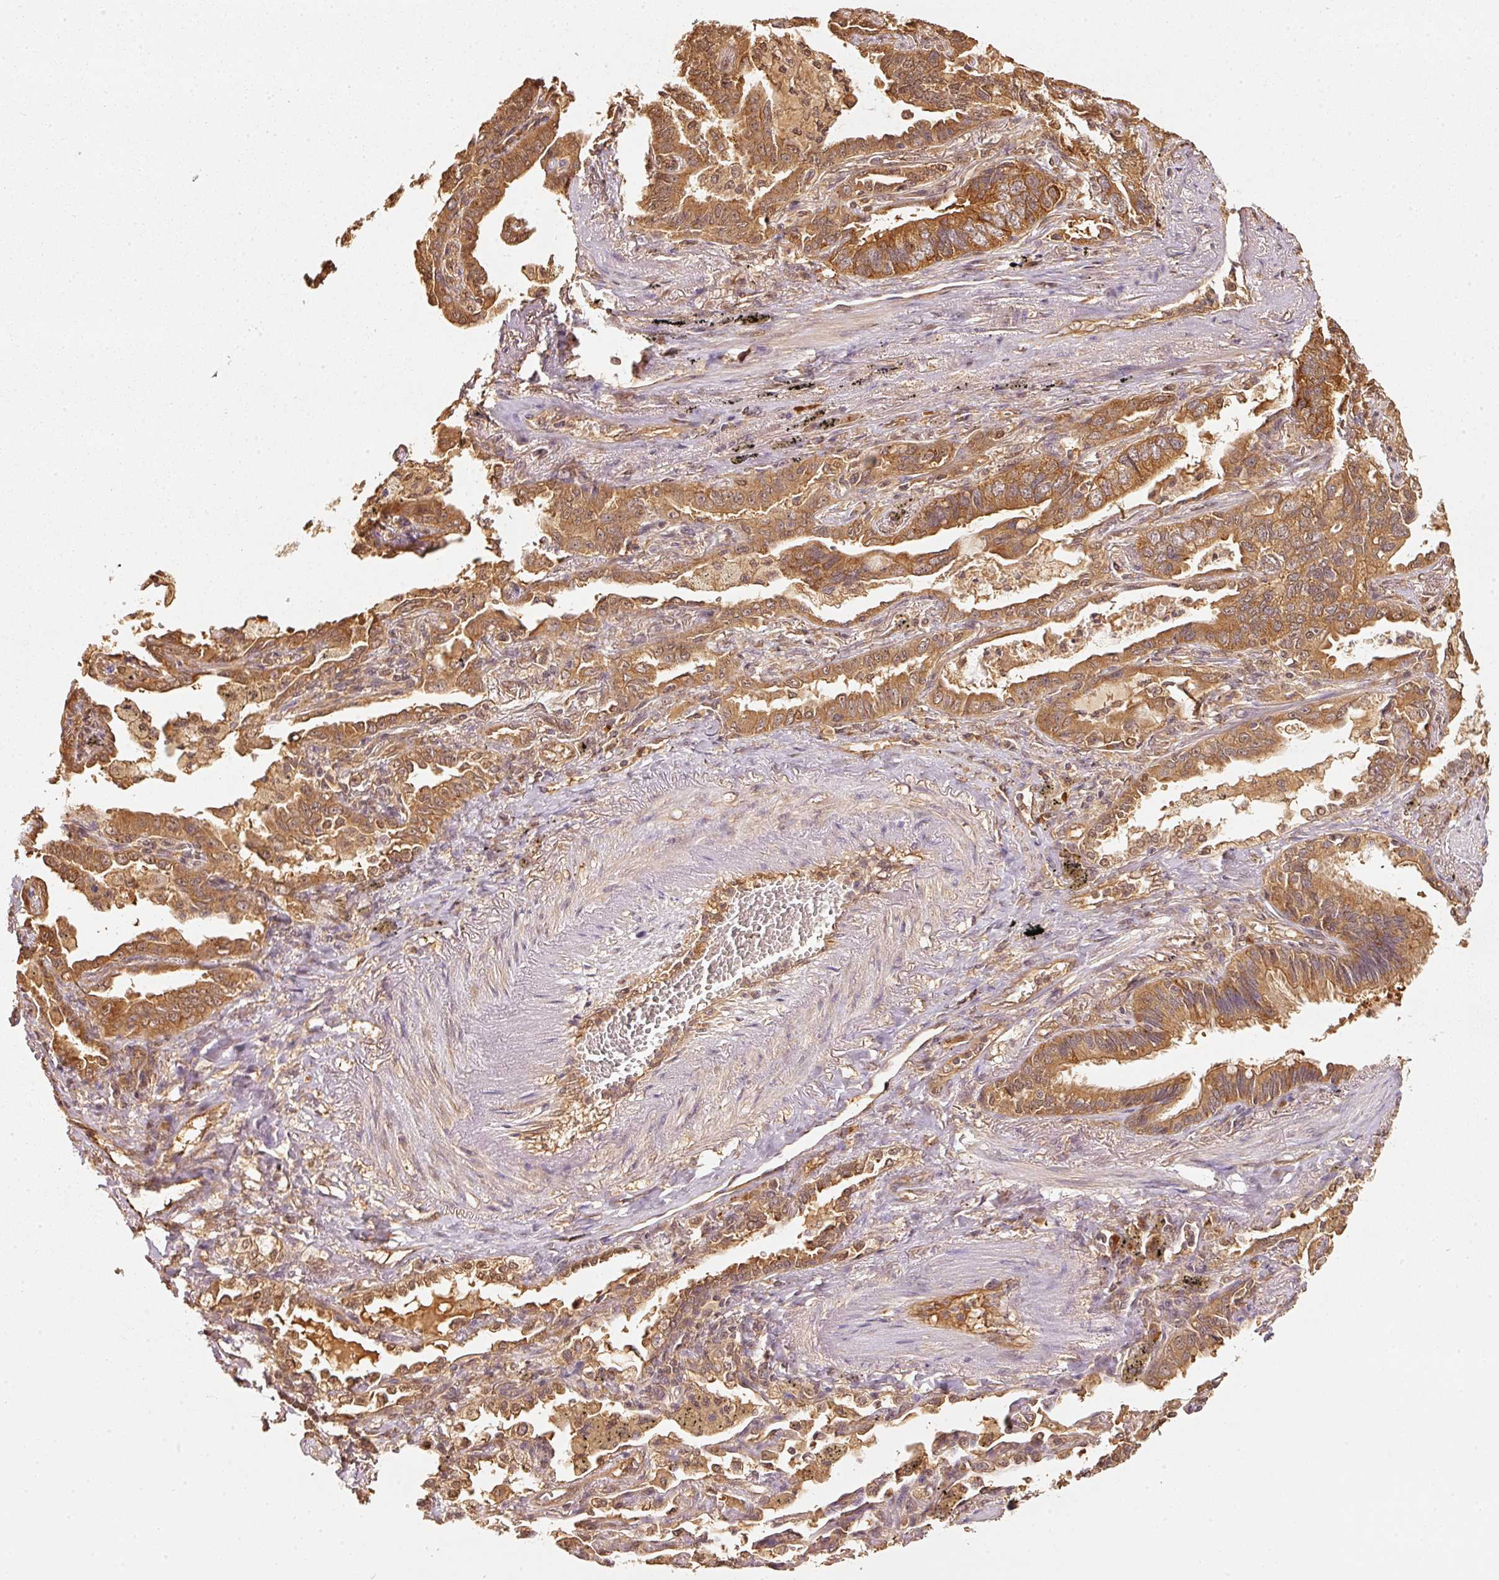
{"staining": {"intensity": "moderate", "quantity": ">75%", "location": "cytoplasmic/membranous"}, "tissue": "lung cancer", "cell_type": "Tumor cells", "image_type": "cancer", "snomed": [{"axis": "morphology", "description": "Adenocarcinoma, NOS"}, {"axis": "topography", "description": "Lung"}], "caption": "High-power microscopy captured an immunohistochemistry (IHC) photomicrograph of lung adenocarcinoma, revealing moderate cytoplasmic/membranous positivity in about >75% of tumor cells.", "gene": "STAU1", "patient": {"sex": "male", "age": 67}}